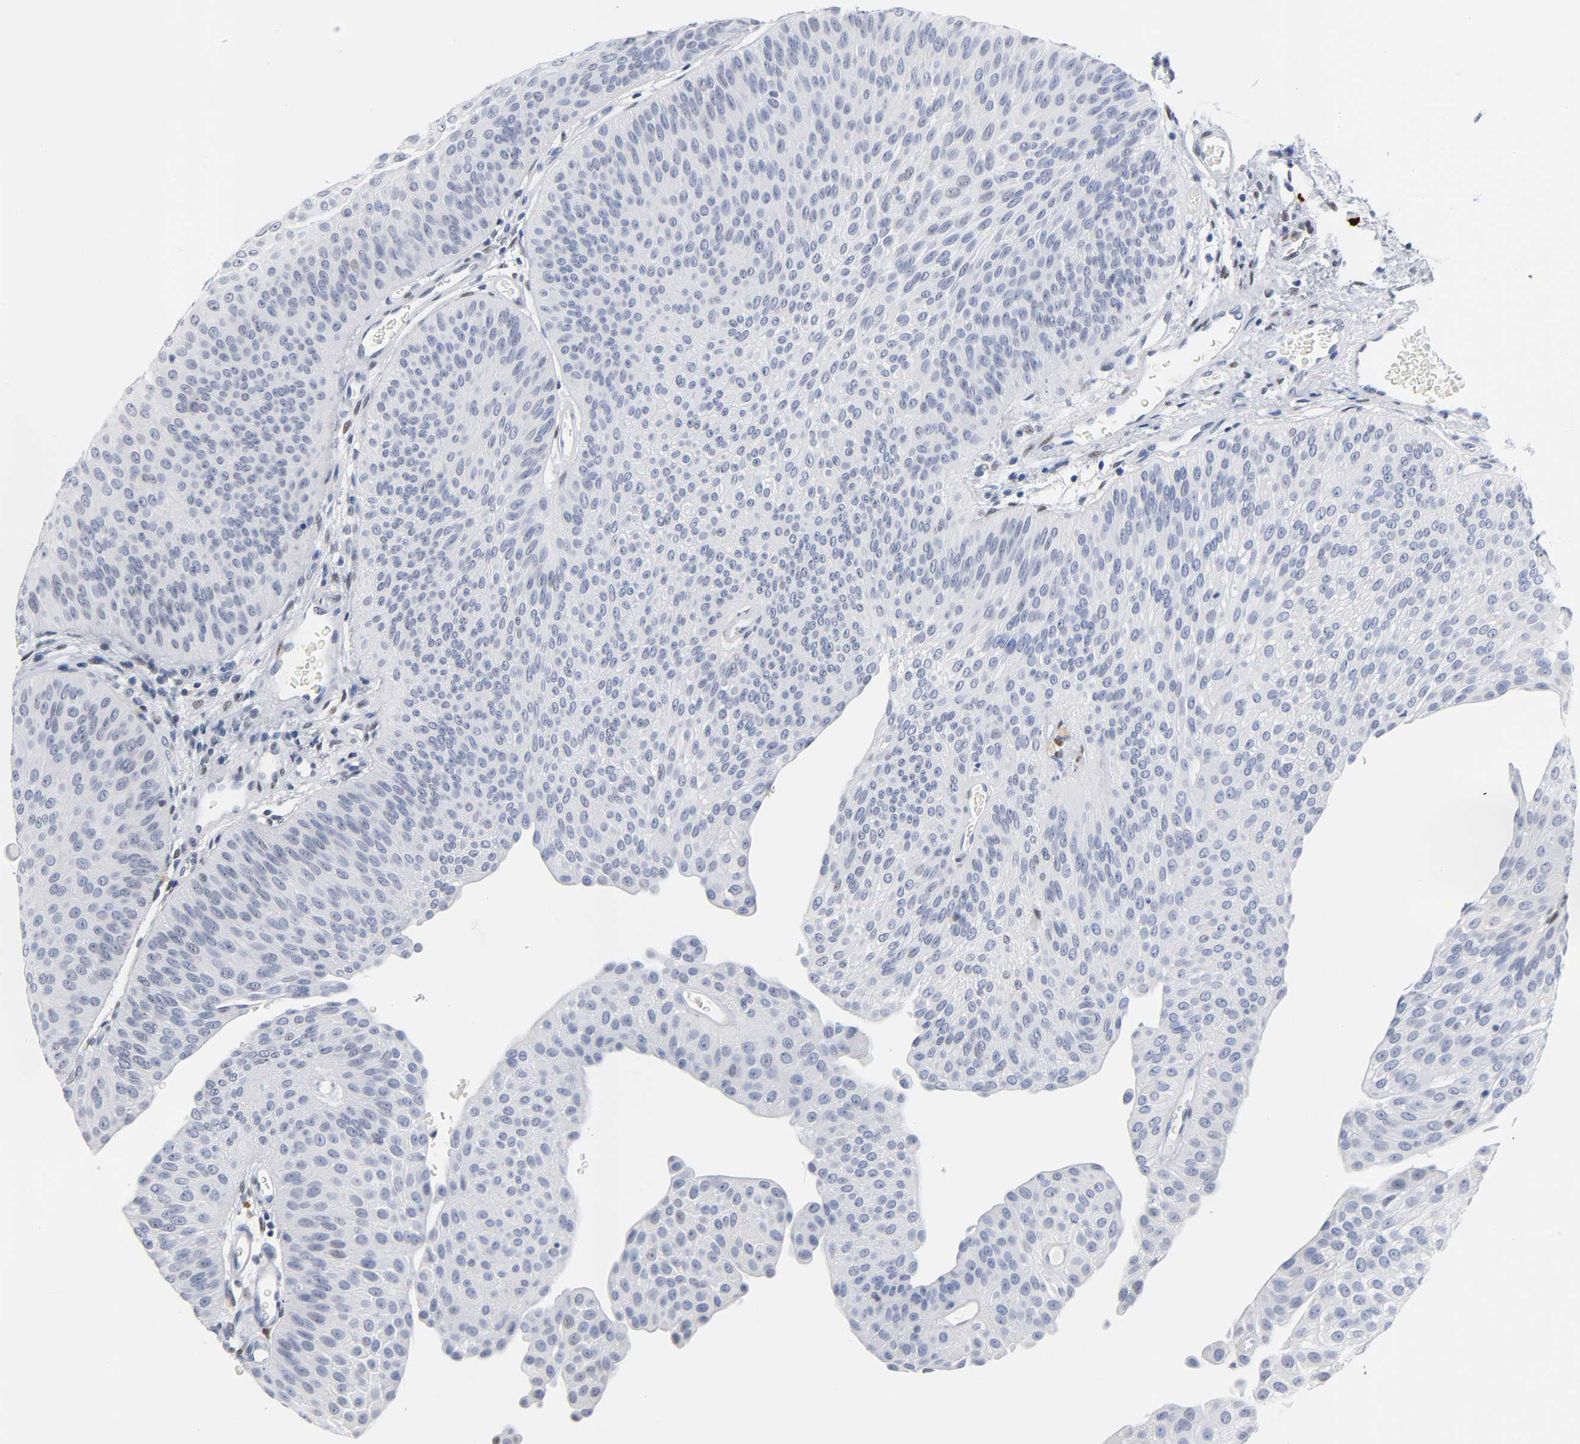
{"staining": {"intensity": "negative", "quantity": "none", "location": "none"}, "tissue": "urothelial cancer", "cell_type": "Tumor cells", "image_type": "cancer", "snomed": [{"axis": "morphology", "description": "Urothelial carcinoma, Low grade"}, {"axis": "topography", "description": "Urinary bladder"}], "caption": "Image shows no protein staining in tumor cells of low-grade urothelial carcinoma tissue. The staining is performed using DAB brown chromogen with nuclei counter-stained in using hematoxylin.", "gene": "NAB2", "patient": {"sex": "female", "age": 60}}